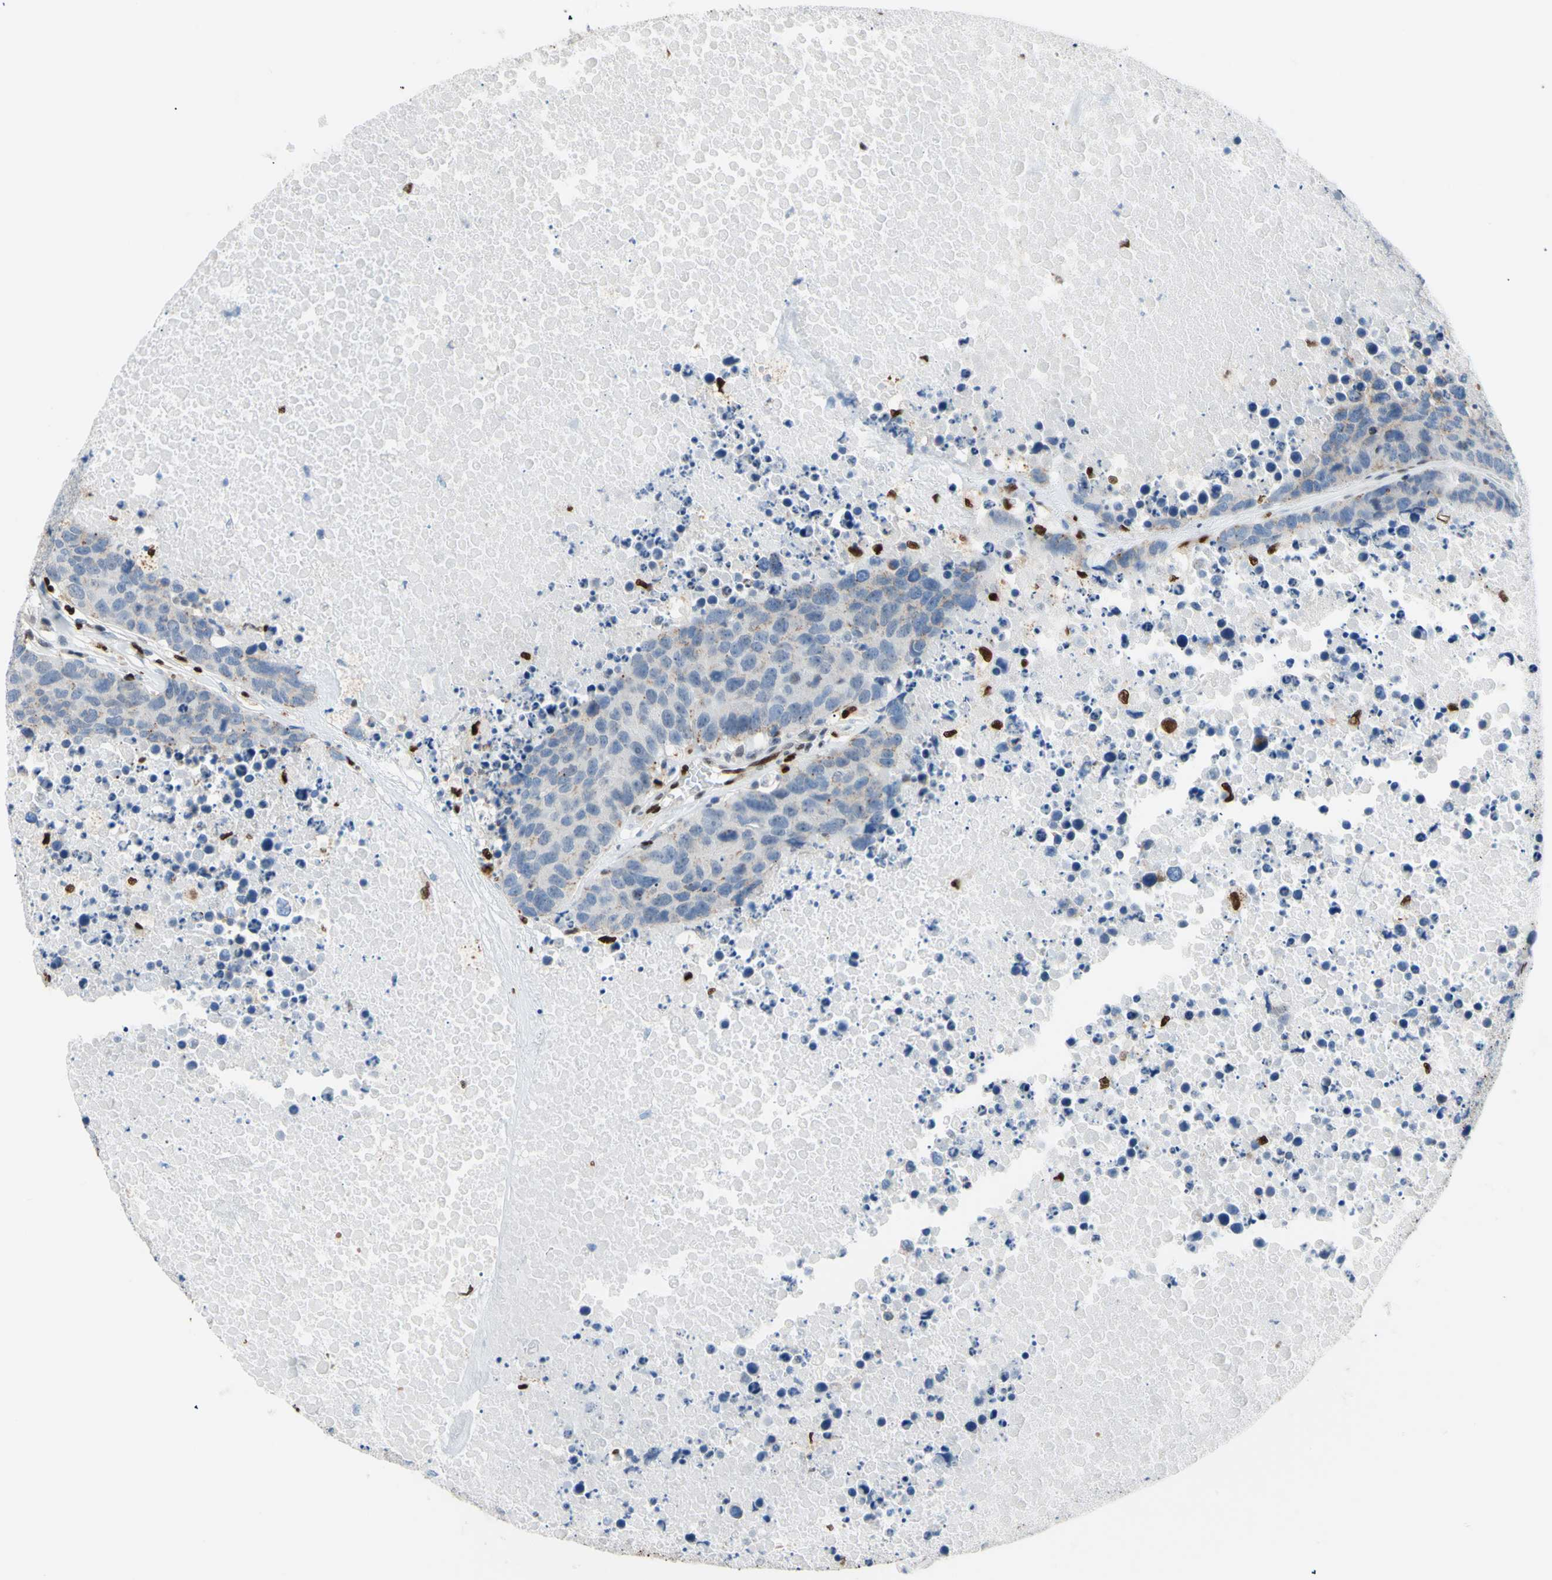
{"staining": {"intensity": "negative", "quantity": "none", "location": "none"}, "tissue": "carcinoid", "cell_type": "Tumor cells", "image_type": "cancer", "snomed": [{"axis": "morphology", "description": "Carcinoid, malignant, NOS"}, {"axis": "topography", "description": "Lung"}], "caption": "DAB immunohistochemical staining of human carcinoid displays no significant staining in tumor cells.", "gene": "EED", "patient": {"sex": "male", "age": 60}}